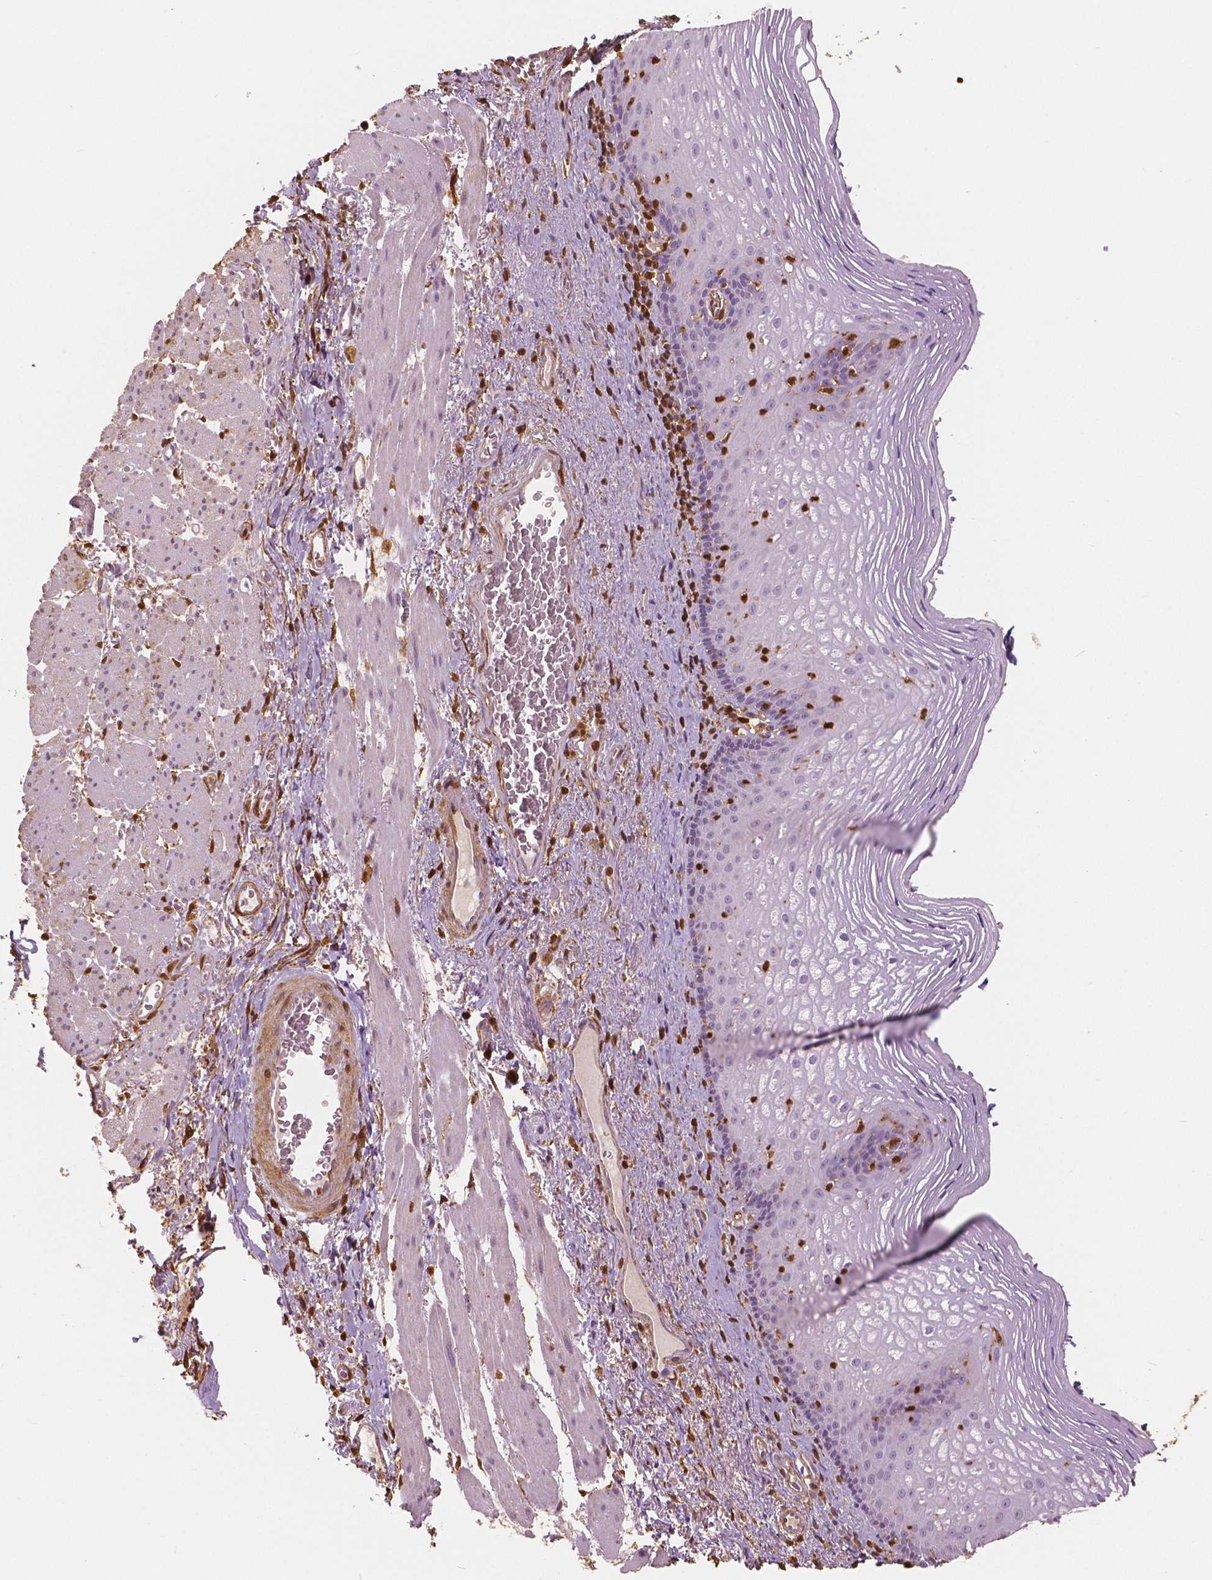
{"staining": {"intensity": "negative", "quantity": "none", "location": "none"}, "tissue": "esophagus", "cell_type": "Squamous epithelial cells", "image_type": "normal", "snomed": [{"axis": "morphology", "description": "Normal tissue, NOS"}, {"axis": "topography", "description": "Esophagus"}], "caption": "This micrograph is of benign esophagus stained with immunohistochemistry (IHC) to label a protein in brown with the nuclei are counter-stained blue. There is no expression in squamous epithelial cells.", "gene": "S100A4", "patient": {"sex": "male", "age": 76}}